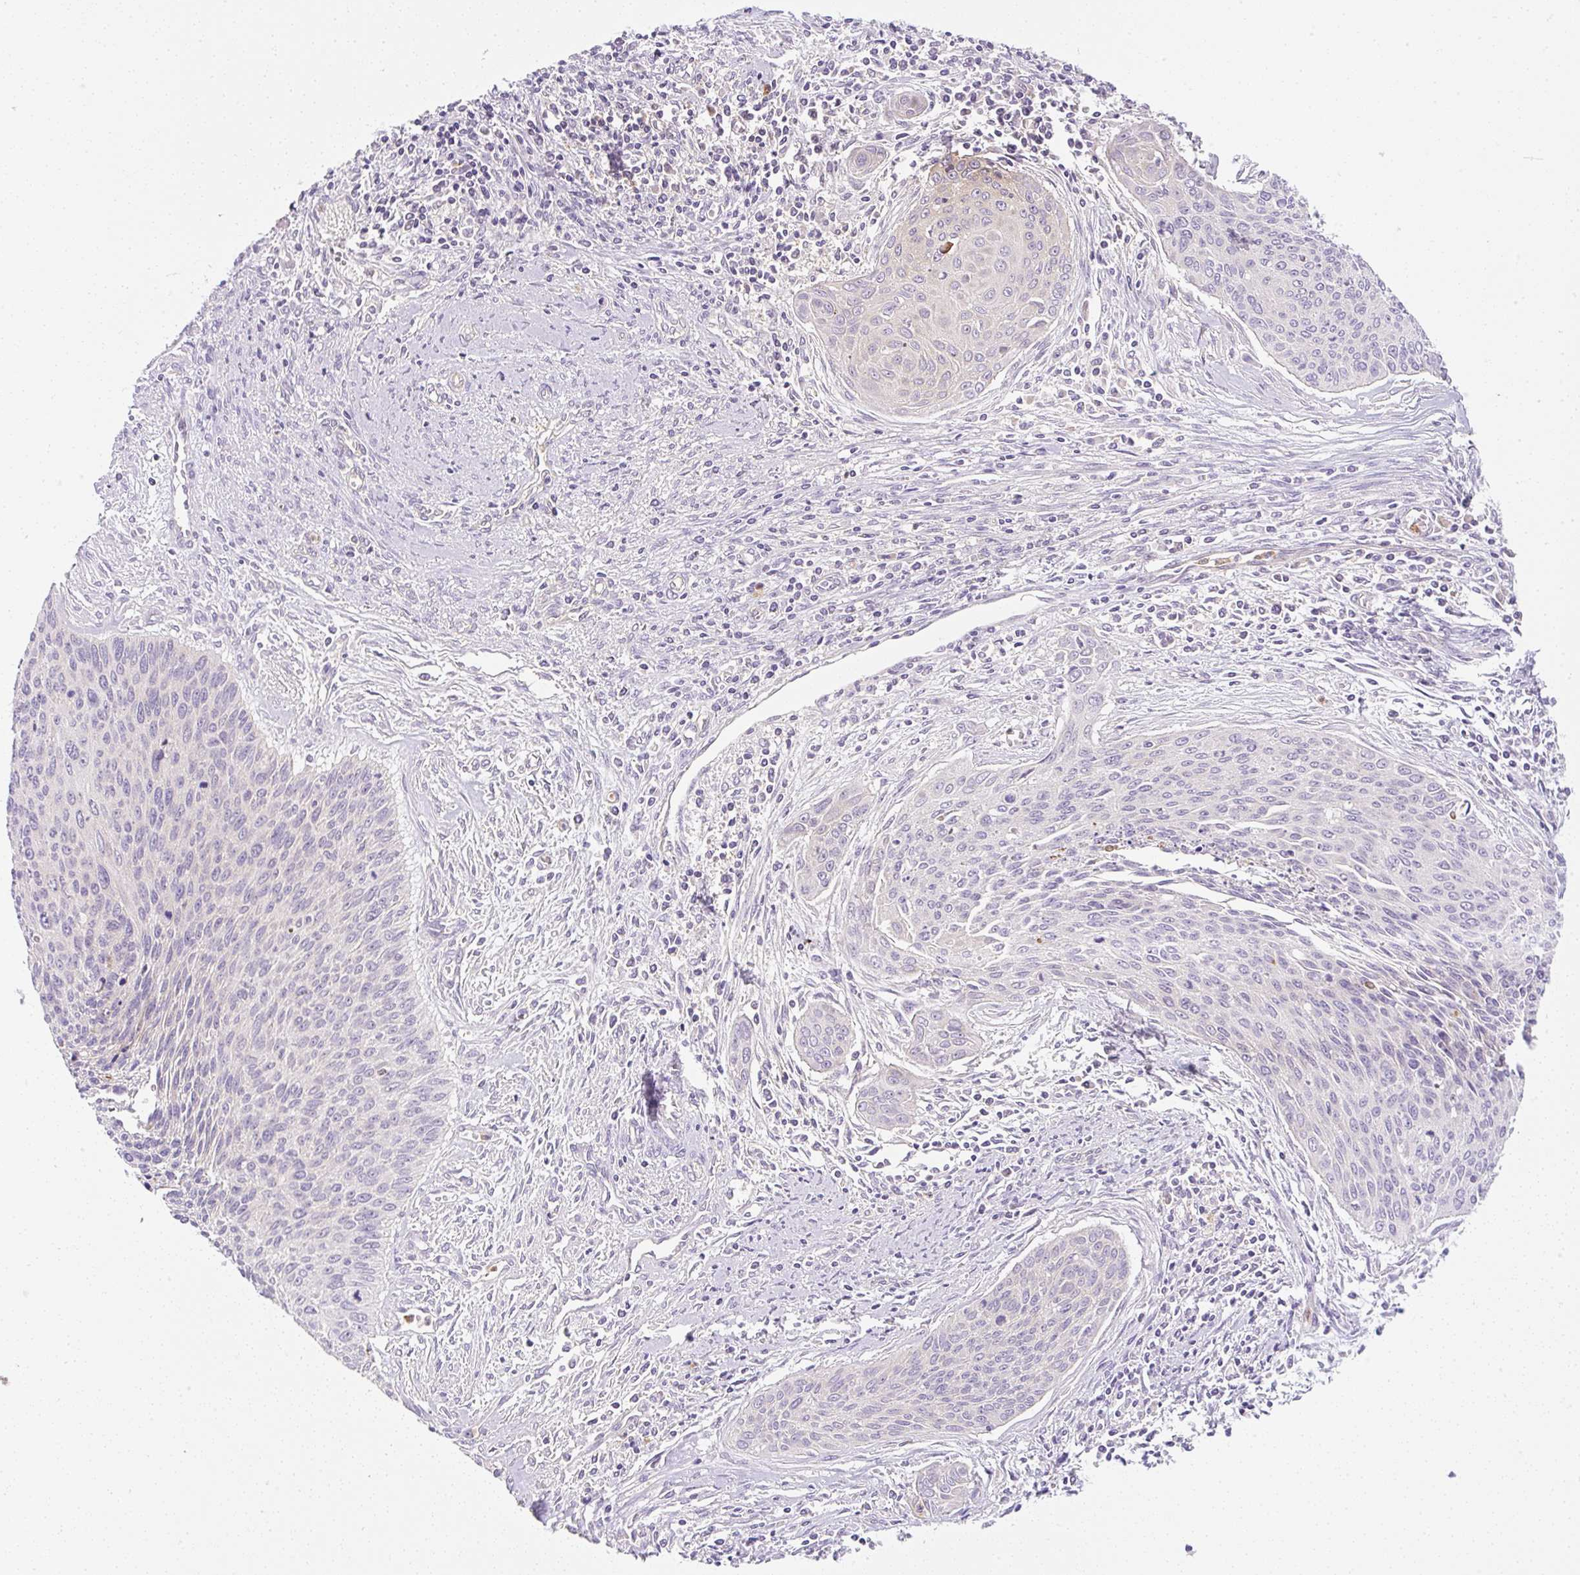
{"staining": {"intensity": "negative", "quantity": "none", "location": "none"}, "tissue": "cervical cancer", "cell_type": "Tumor cells", "image_type": "cancer", "snomed": [{"axis": "morphology", "description": "Squamous cell carcinoma, NOS"}, {"axis": "topography", "description": "Cervix"}], "caption": "This is an immunohistochemistry (IHC) image of cervical cancer (squamous cell carcinoma). There is no positivity in tumor cells.", "gene": "OMA1", "patient": {"sex": "female", "age": 55}}